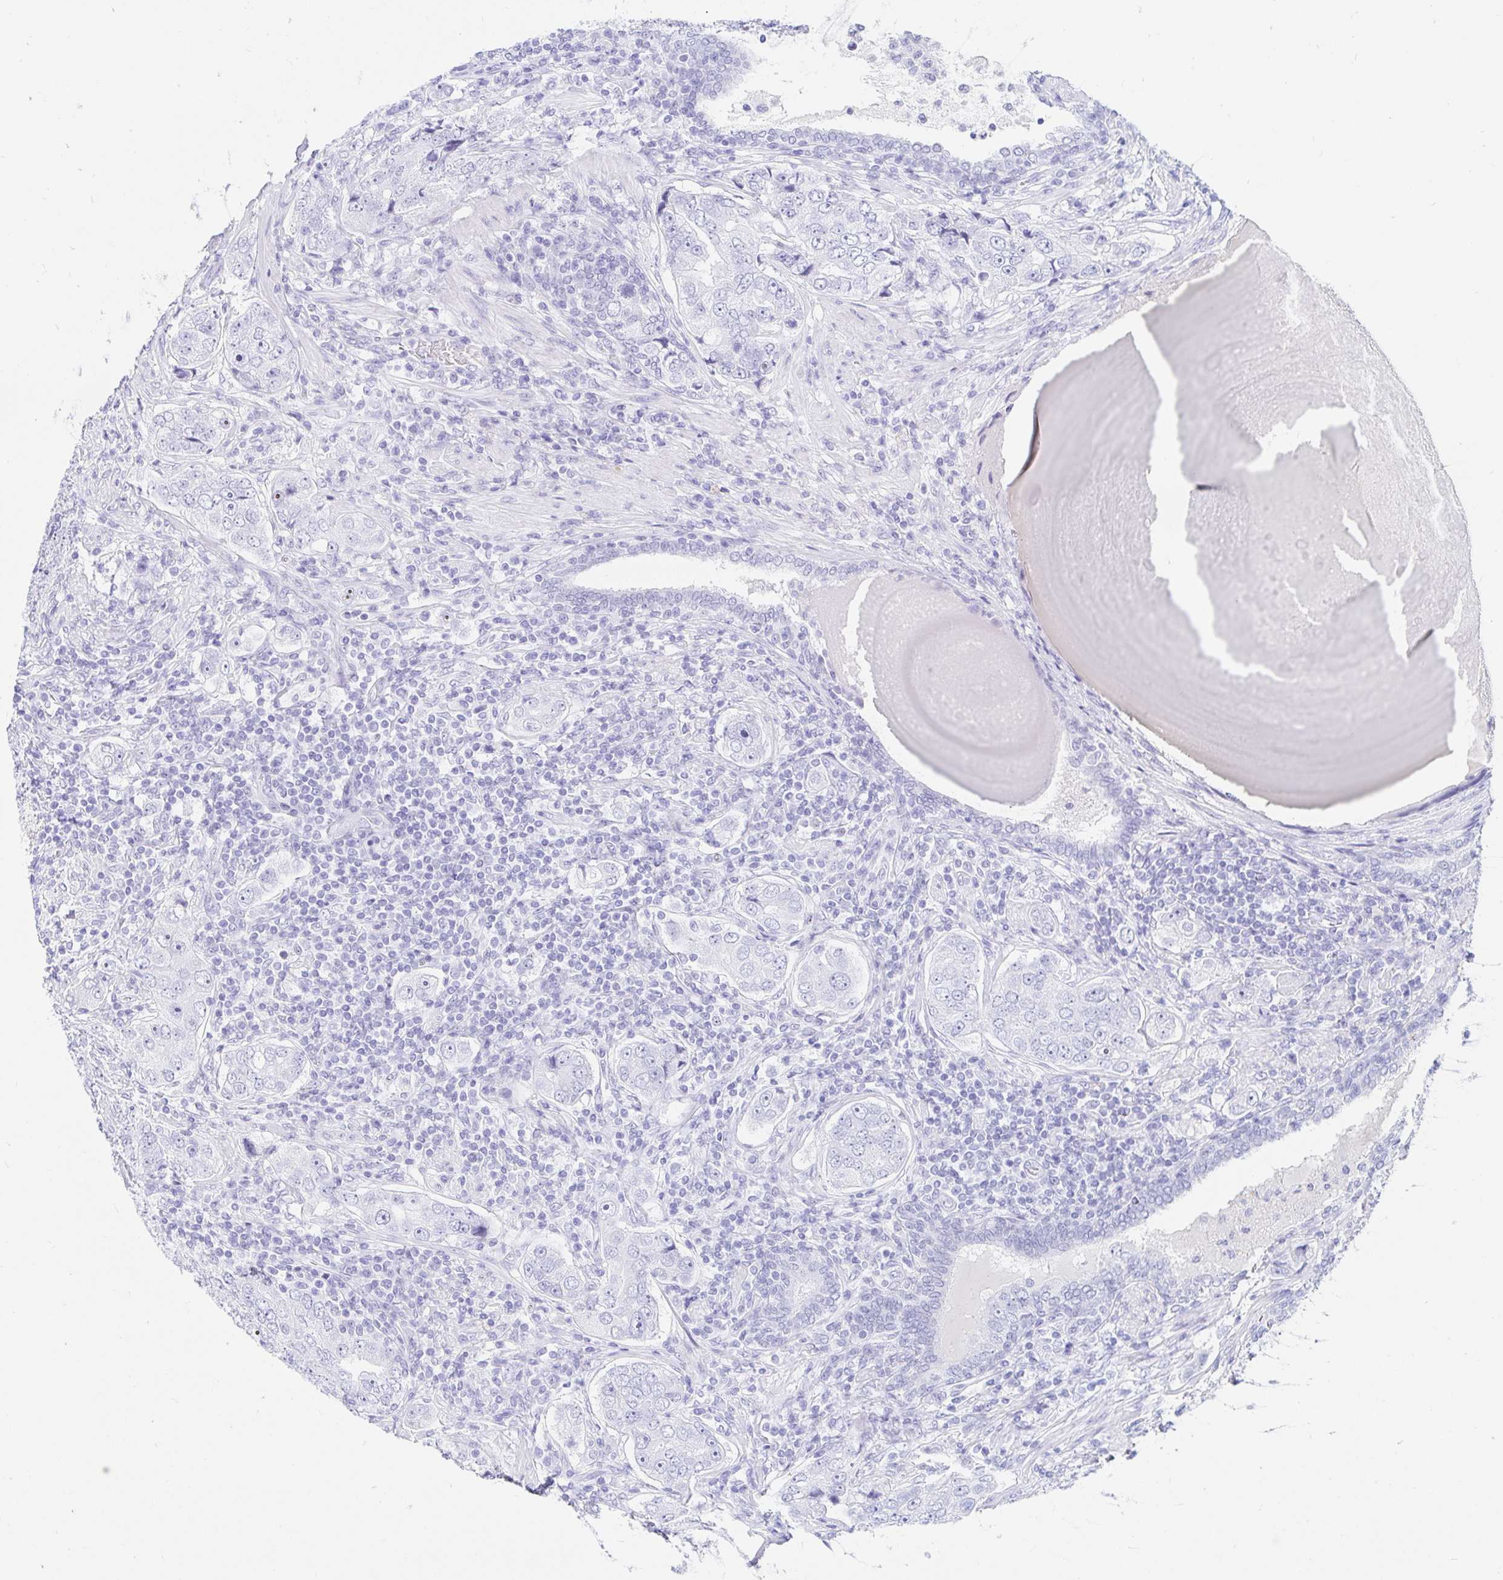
{"staining": {"intensity": "negative", "quantity": "none", "location": "none"}, "tissue": "prostate cancer", "cell_type": "Tumor cells", "image_type": "cancer", "snomed": [{"axis": "morphology", "description": "Adenocarcinoma, High grade"}, {"axis": "topography", "description": "Prostate"}], "caption": "Immunohistochemistry (IHC) image of neoplastic tissue: human prostate cancer stained with DAB (3,3'-diaminobenzidine) demonstrates no significant protein staining in tumor cells. (DAB (3,3'-diaminobenzidine) IHC visualized using brightfield microscopy, high magnification).", "gene": "OR6T1", "patient": {"sex": "male", "age": 60}}